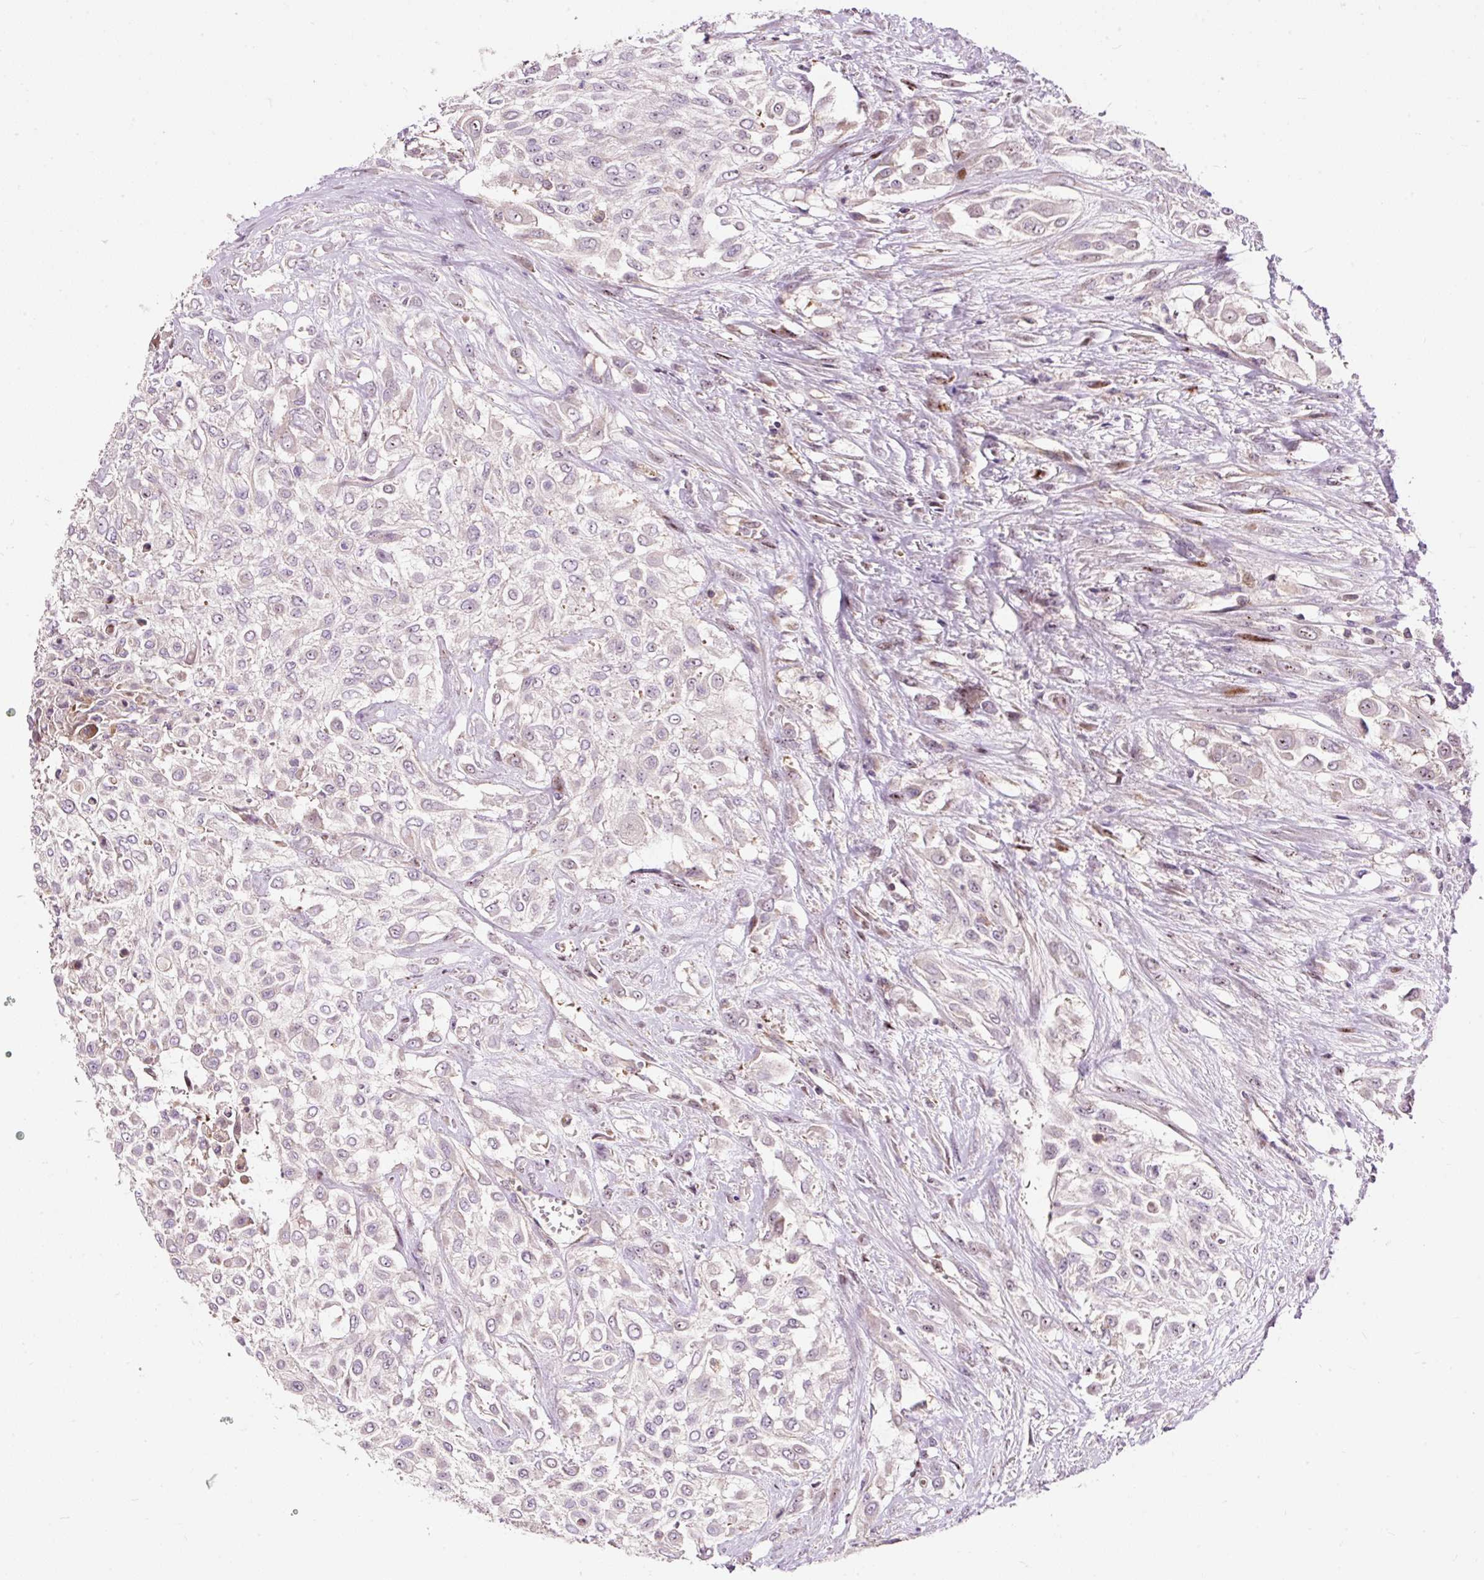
{"staining": {"intensity": "negative", "quantity": "none", "location": "none"}, "tissue": "urothelial cancer", "cell_type": "Tumor cells", "image_type": "cancer", "snomed": [{"axis": "morphology", "description": "Urothelial carcinoma, High grade"}, {"axis": "topography", "description": "Urinary bladder"}], "caption": "The immunohistochemistry micrograph has no significant staining in tumor cells of urothelial cancer tissue.", "gene": "BOLA3", "patient": {"sex": "male", "age": 57}}